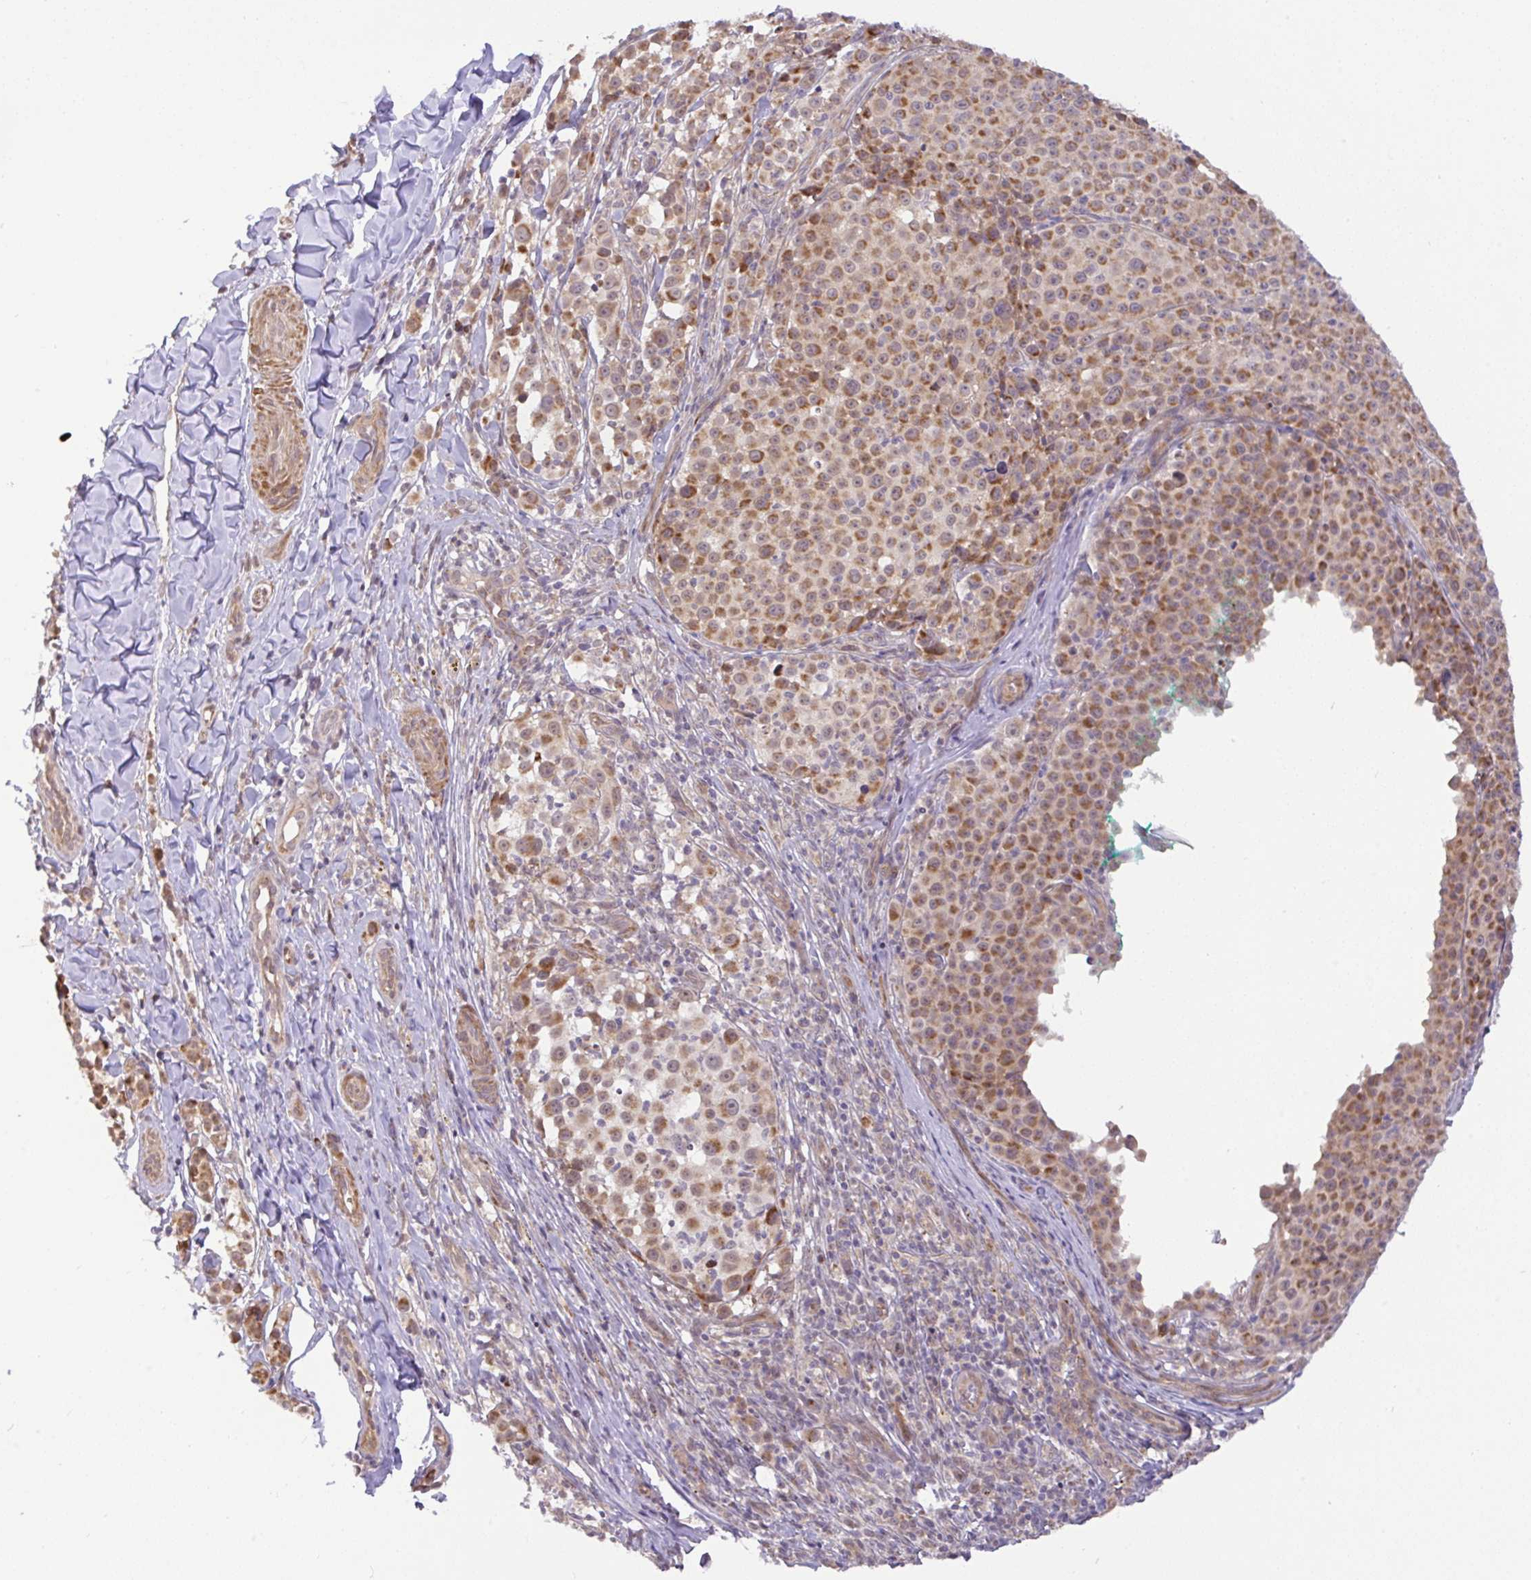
{"staining": {"intensity": "moderate", "quantity": ">75%", "location": "cytoplasmic/membranous"}, "tissue": "melanoma", "cell_type": "Tumor cells", "image_type": "cancer", "snomed": [{"axis": "morphology", "description": "Malignant melanoma, NOS"}, {"axis": "topography", "description": "Skin"}], "caption": "Moderate cytoplasmic/membranous protein positivity is seen in about >75% of tumor cells in malignant melanoma.", "gene": "DLEU7", "patient": {"sex": "female", "age": 35}}